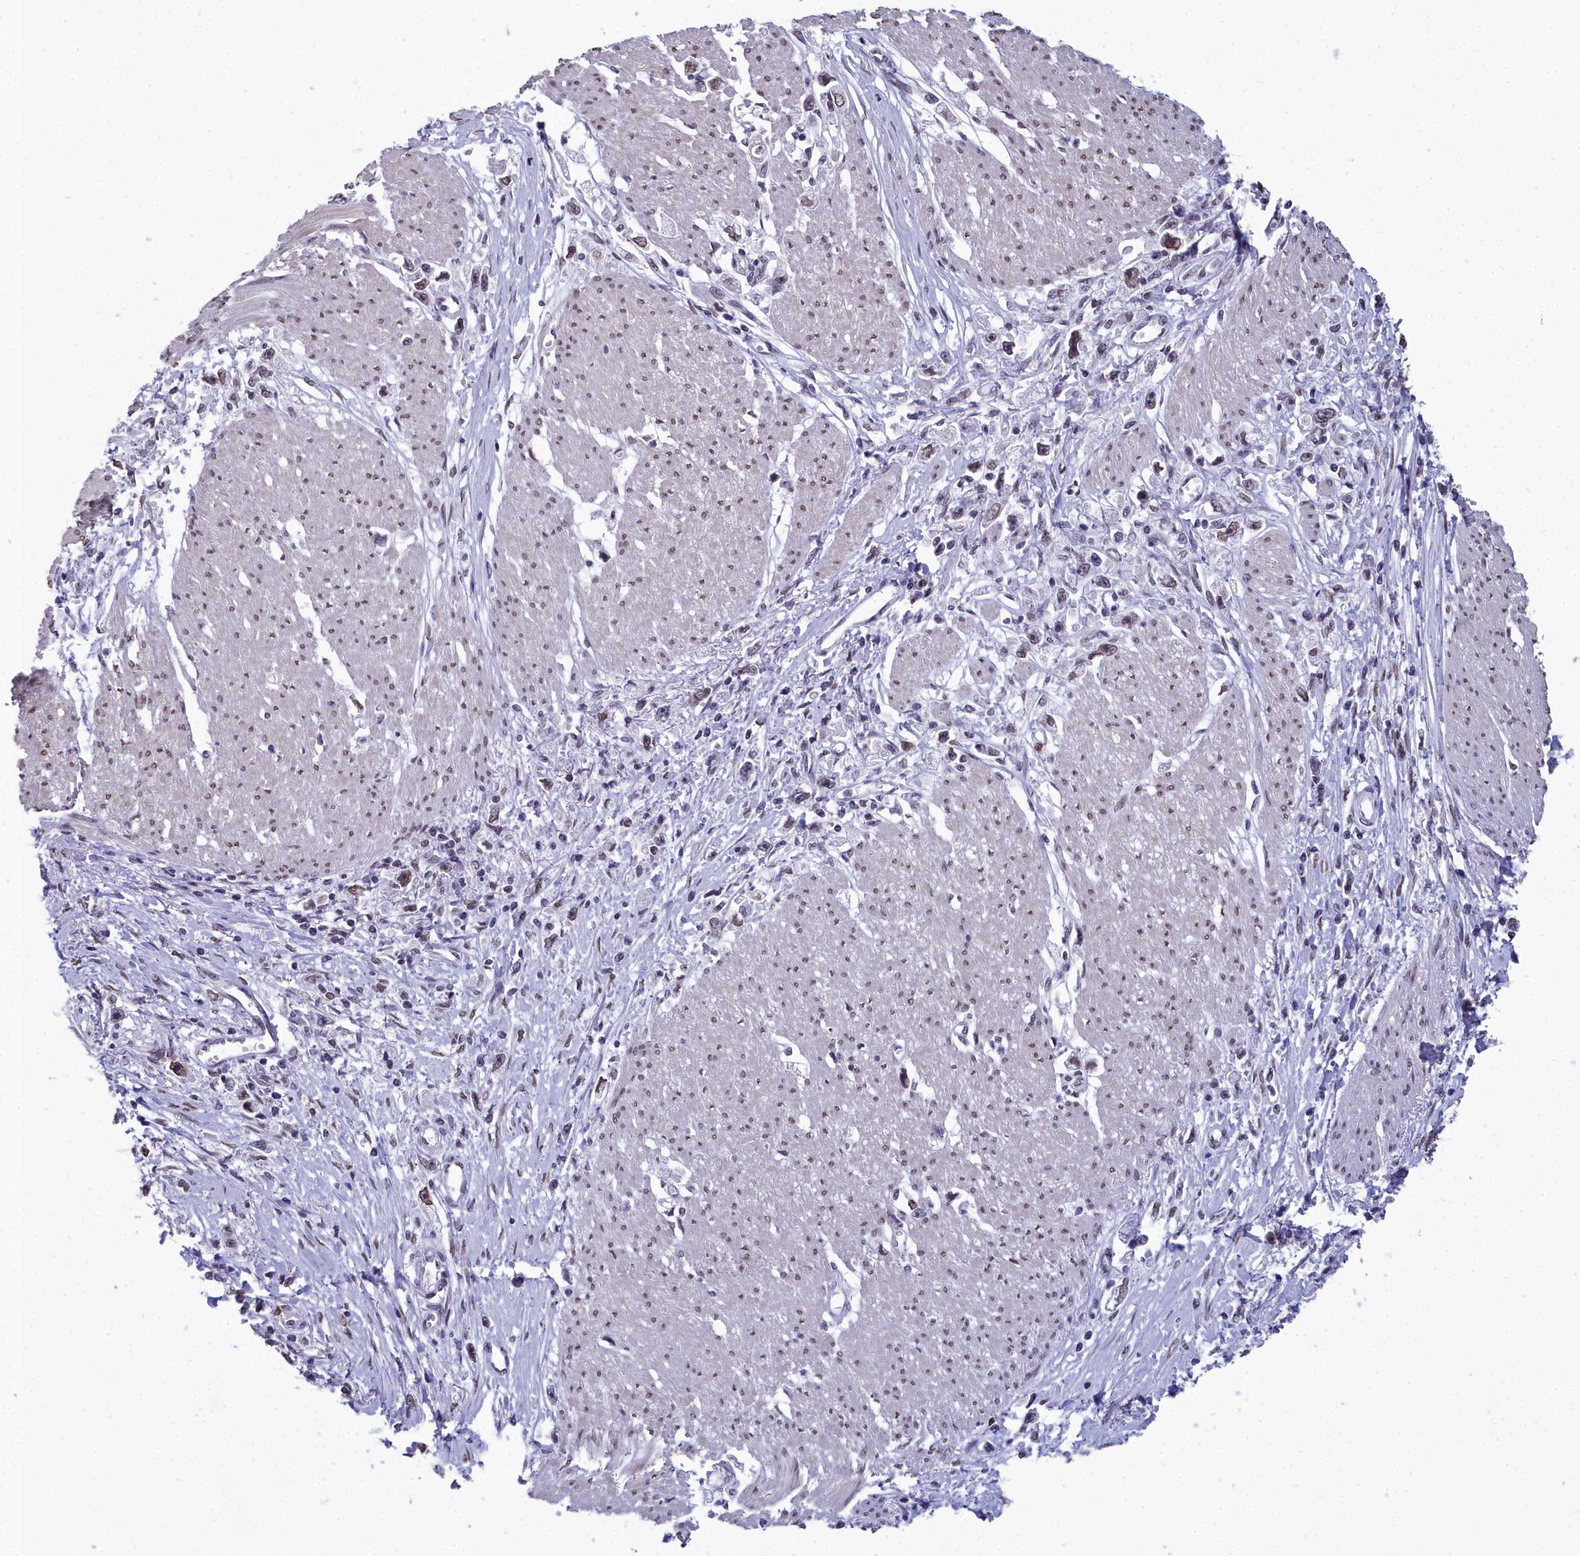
{"staining": {"intensity": "weak", "quantity": "25%-75%", "location": "nuclear"}, "tissue": "stomach cancer", "cell_type": "Tumor cells", "image_type": "cancer", "snomed": [{"axis": "morphology", "description": "Adenocarcinoma, NOS"}, {"axis": "topography", "description": "Stomach"}], "caption": "Stomach cancer (adenocarcinoma) stained for a protein exhibits weak nuclear positivity in tumor cells. The protein of interest is stained brown, and the nuclei are stained in blue (DAB IHC with brightfield microscopy, high magnification).", "gene": "CCDC97", "patient": {"sex": "female", "age": 59}}